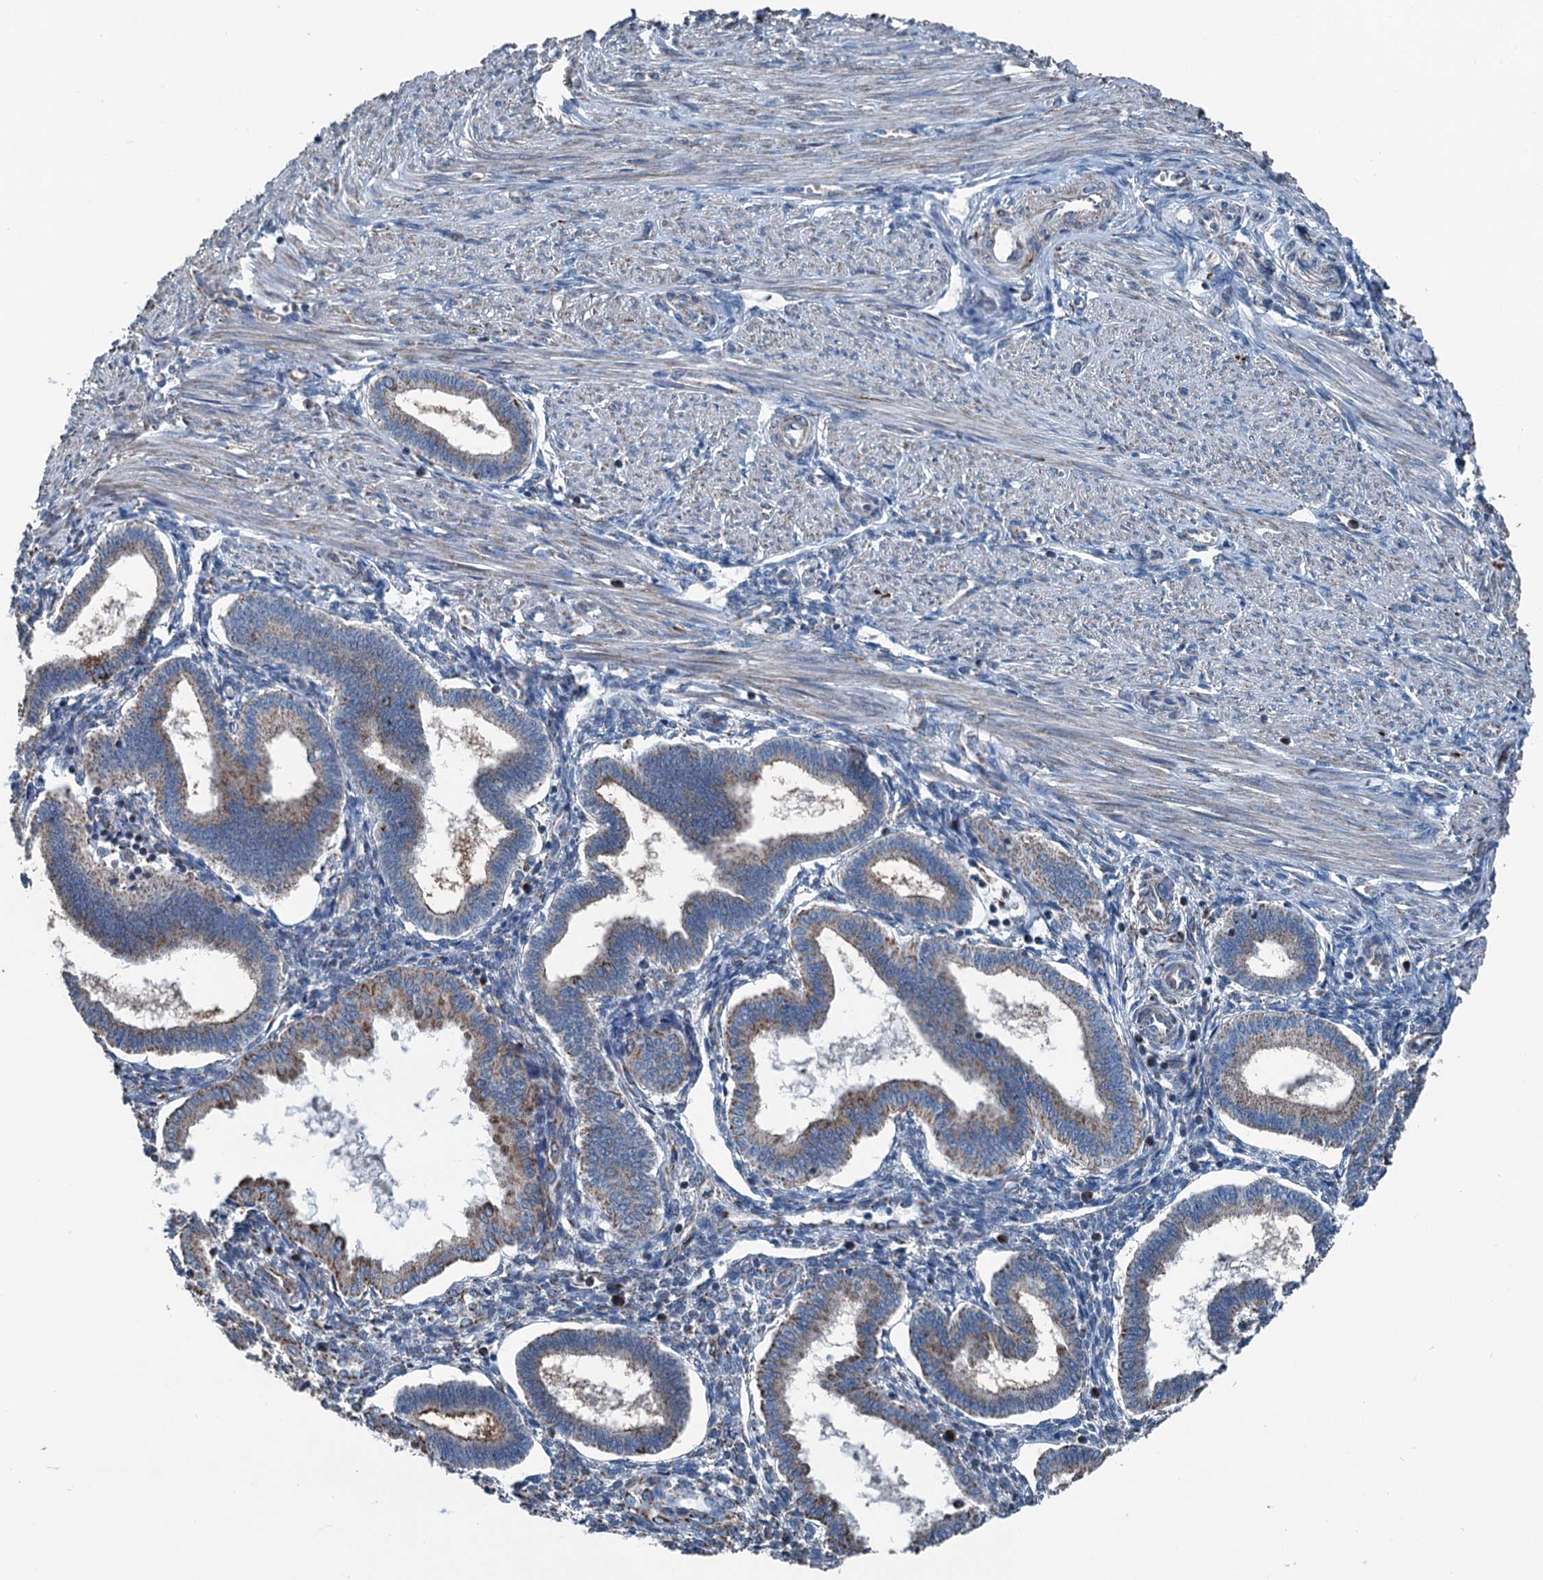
{"staining": {"intensity": "negative", "quantity": "none", "location": "none"}, "tissue": "endometrium", "cell_type": "Cells in endometrial stroma", "image_type": "normal", "snomed": [{"axis": "morphology", "description": "Normal tissue, NOS"}, {"axis": "topography", "description": "Endometrium"}], "caption": "A high-resolution image shows immunohistochemistry staining of benign endometrium, which reveals no significant staining in cells in endometrial stroma. (Stains: DAB IHC with hematoxylin counter stain, Microscopy: brightfield microscopy at high magnification).", "gene": "TRPT1", "patient": {"sex": "female", "age": 25}}